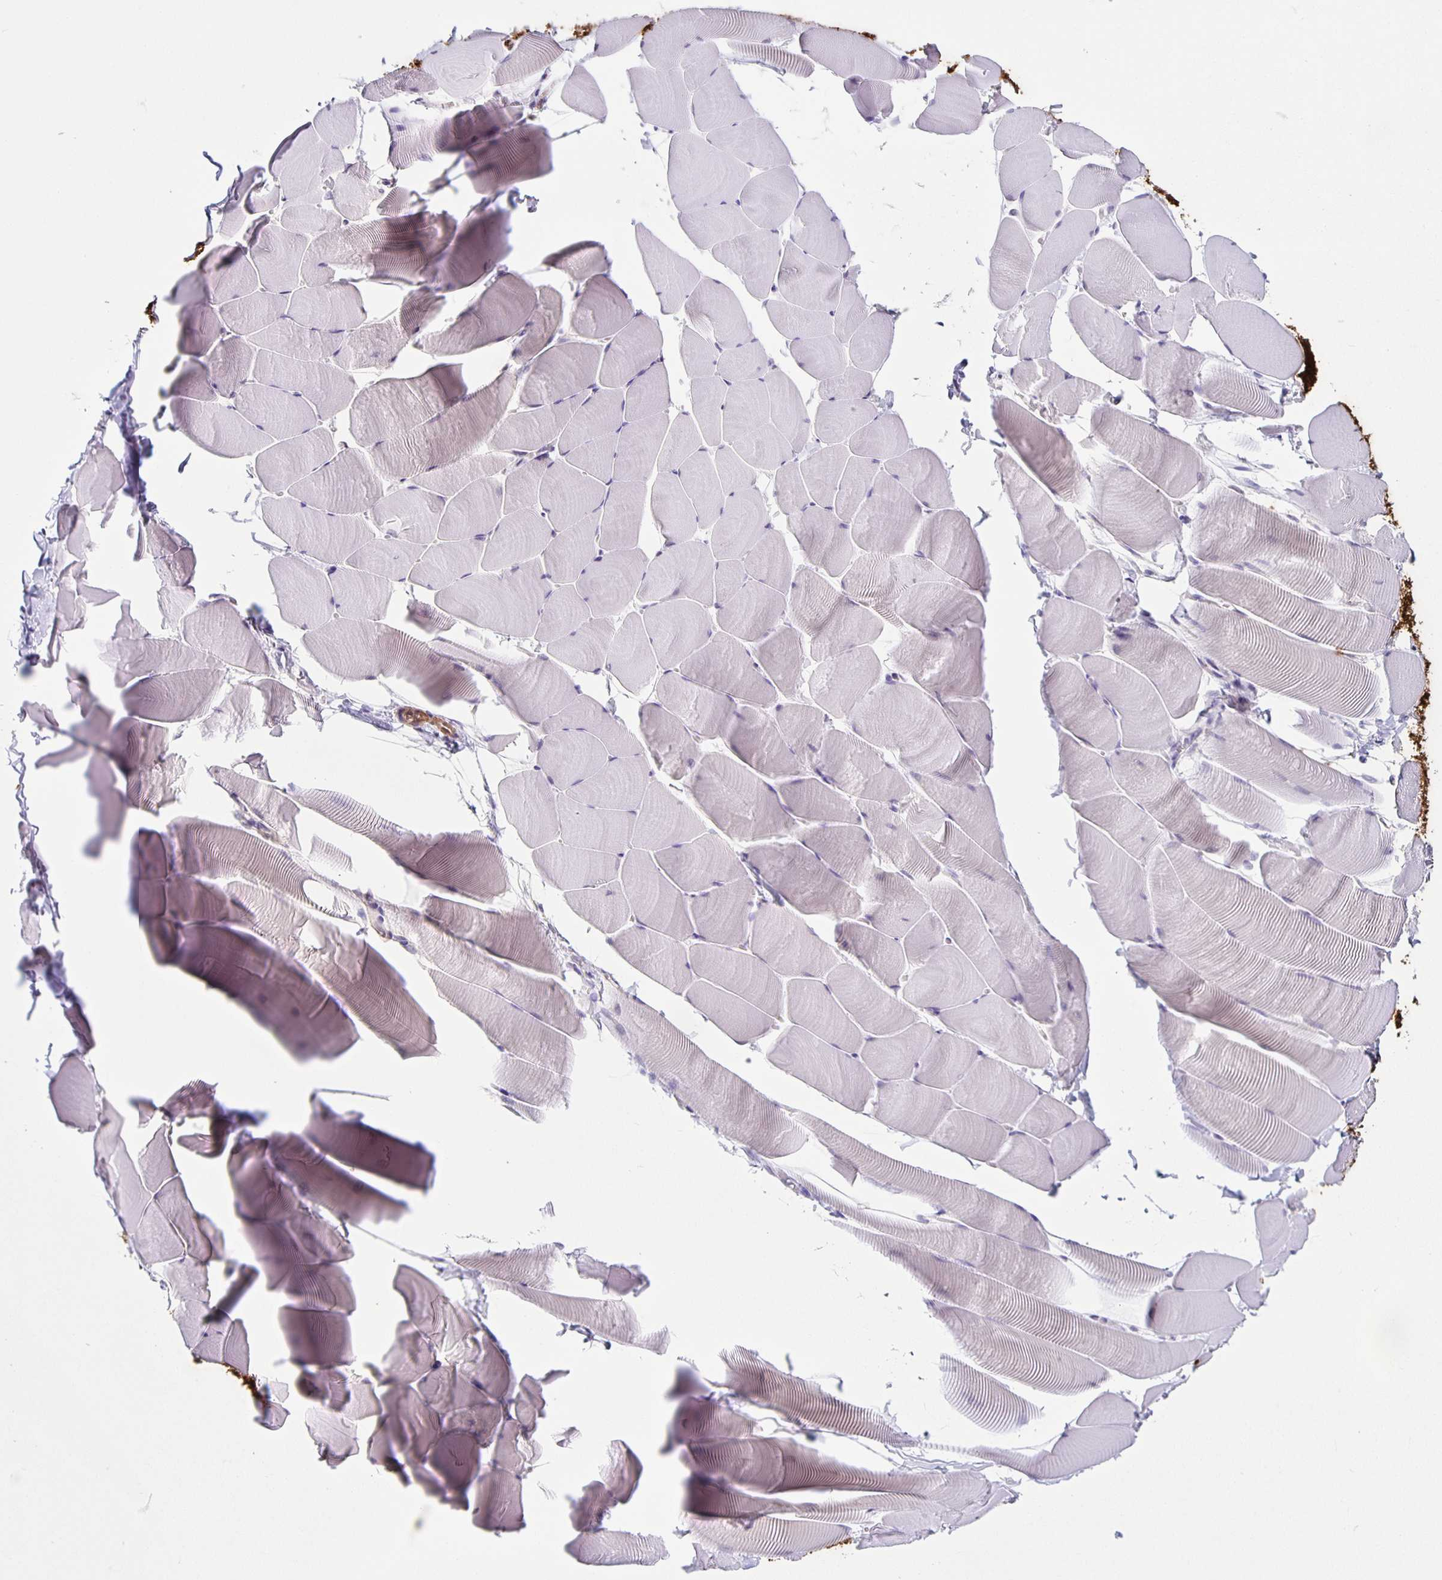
{"staining": {"intensity": "negative", "quantity": "none", "location": "none"}, "tissue": "skeletal muscle", "cell_type": "Myocytes", "image_type": "normal", "snomed": [{"axis": "morphology", "description": "Normal tissue, NOS"}, {"axis": "topography", "description": "Skeletal muscle"}], "caption": "Immunohistochemistry of unremarkable human skeletal muscle demonstrates no staining in myocytes. The staining is performed using DAB brown chromogen with nuclei counter-stained in using hematoxylin.", "gene": "TPPP", "patient": {"sex": "male", "age": 25}}